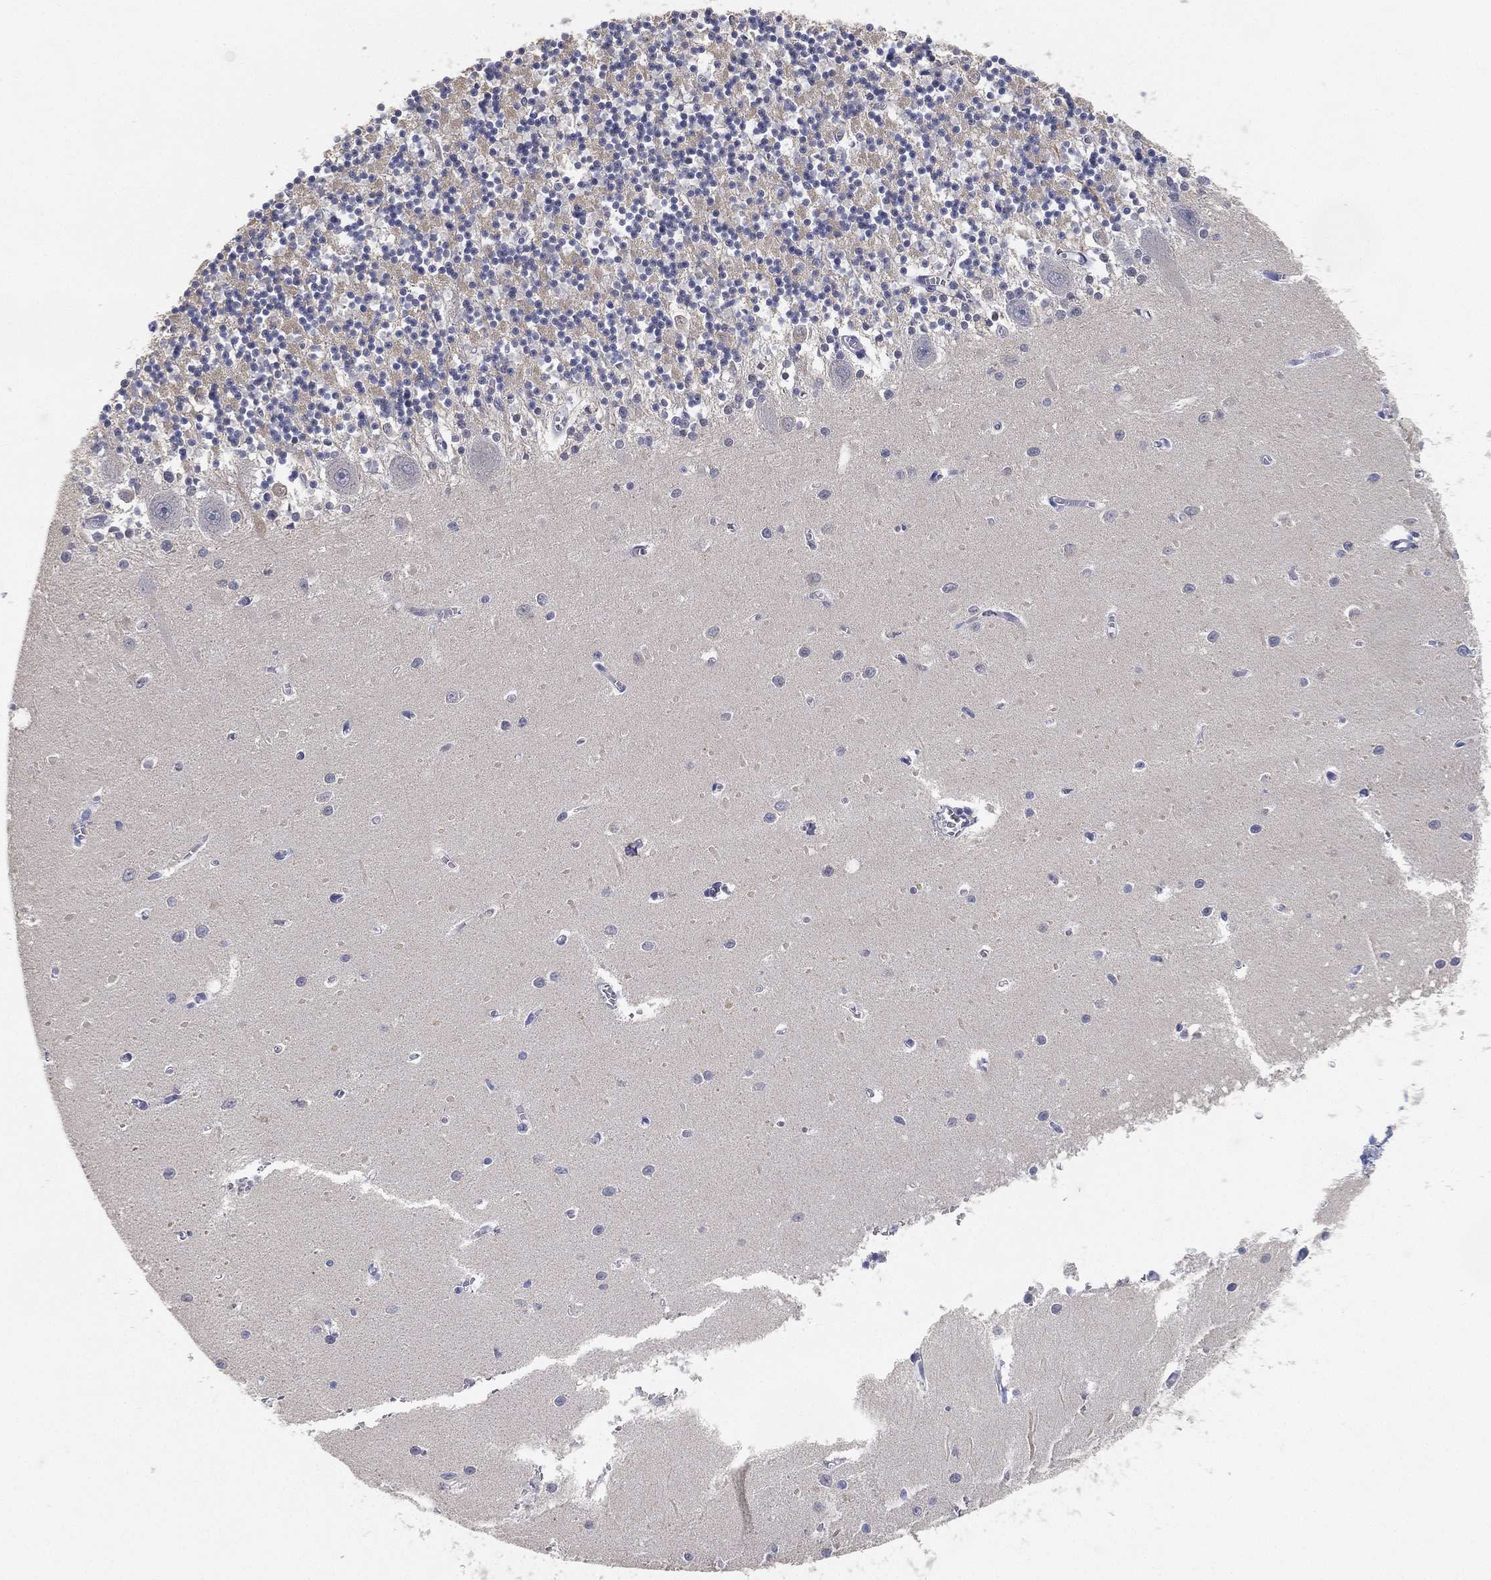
{"staining": {"intensity": "negative", "quantity": "none", "location": "none"}, "tissue": "cerebellum", "cell_type": "Cells in granular layer", "image_type": "normal", "snomed": [{"axis": "morphology", "description": "Normal tissue, NOS"}, {"axis": "topography", "description": "Cerebellum"}], "caption": "The histopathology image reveals no significant expression in cells in granular layer of cerebellum.", "gene": "GPR61", "patient": {"sex": "female", "age": 64}}